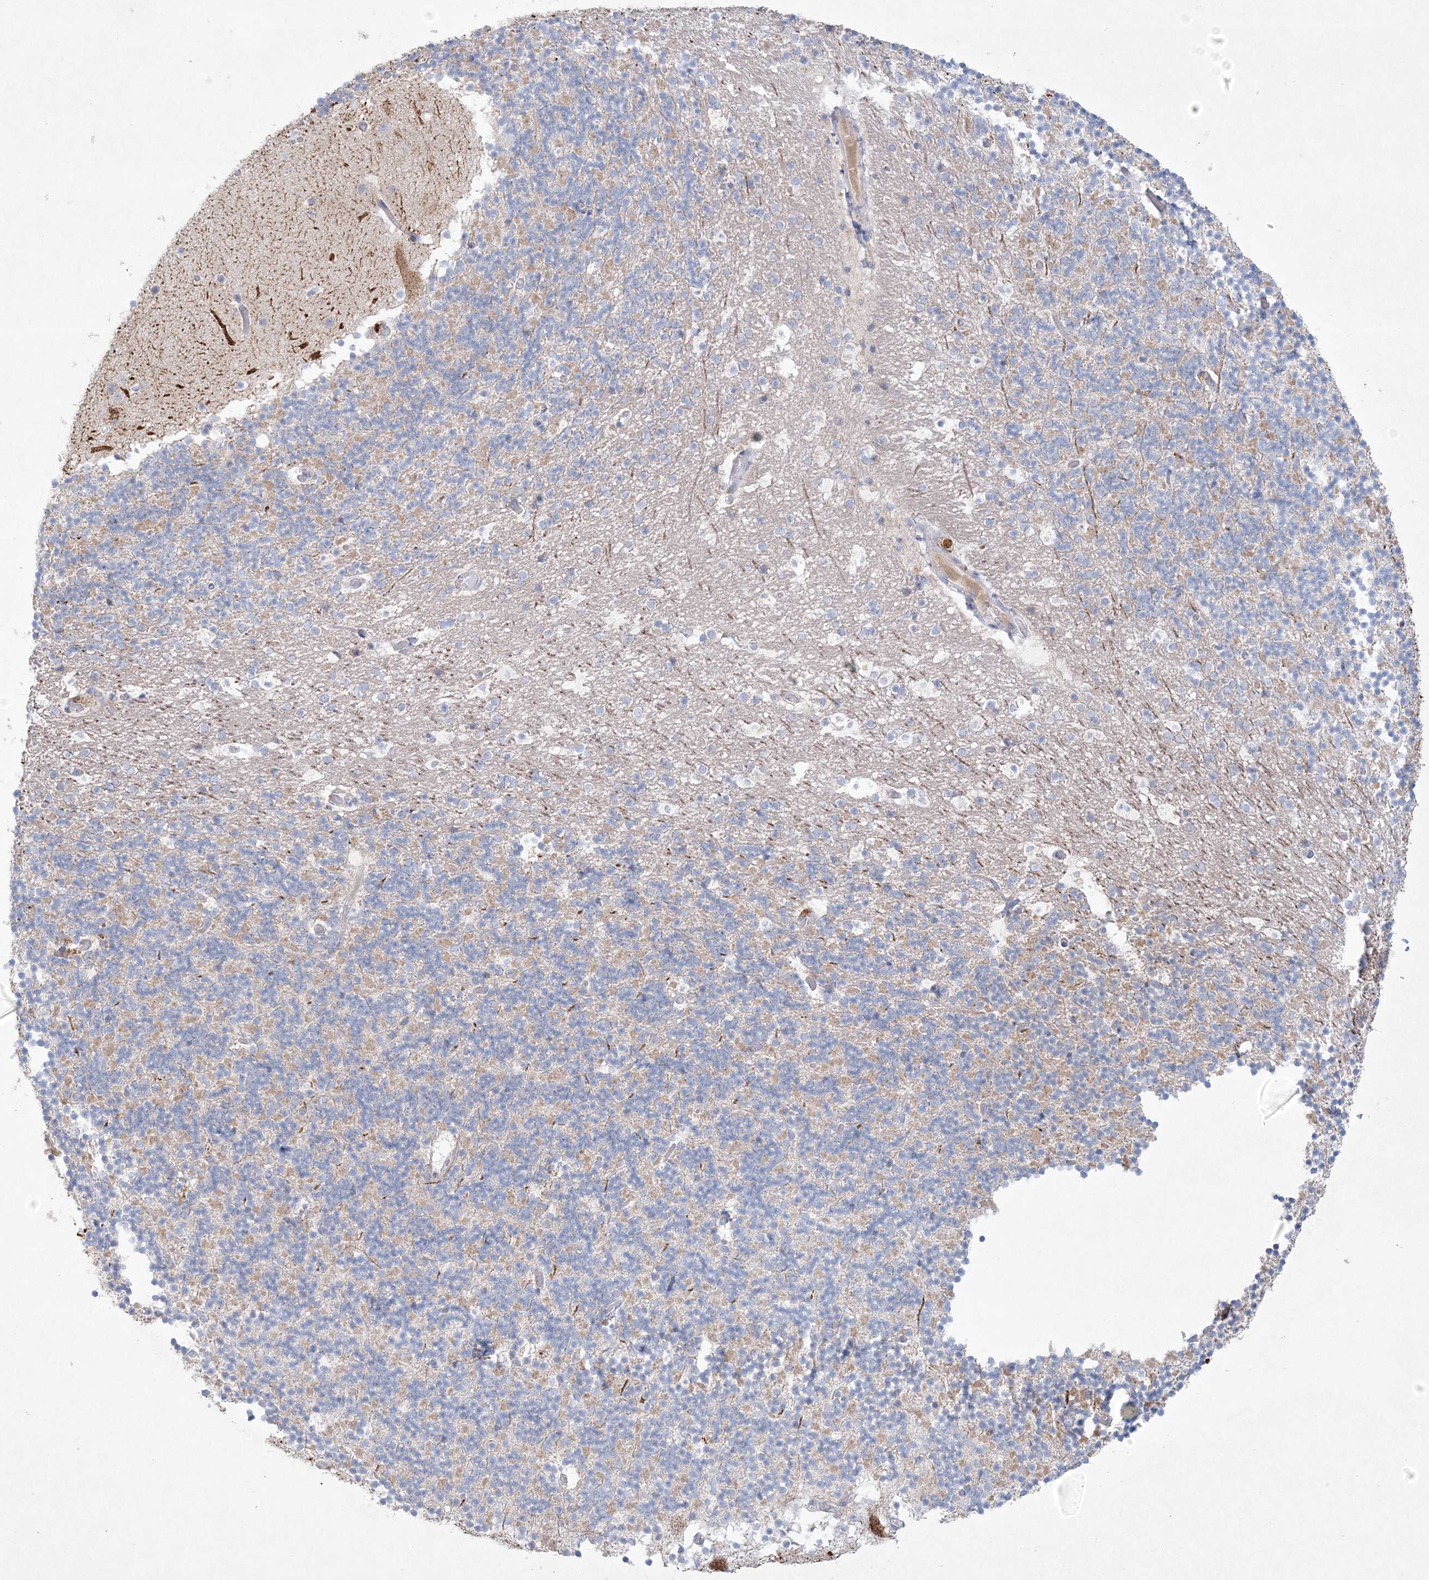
{"staining": {"intensity": "weak", "quantity": "25%-75%", "location": "cytoplasmic/membranous"}, "tissue": "cerebellum", "cell_type": "Cells in granular layer", "image_type": "normal", "snomed": [{"axis": "morphology", "description": "Normal tissue, NOS"}, {"axis": "topography", "description": "Cerebellum"}], "caption": "Benign cerebellum reveals weak cytoplasmic/membranous expression in approximately 25%-75% of cells in granular layer.", "gene": "KCTD6", "patient": {"sex": "male", "age": 57}}